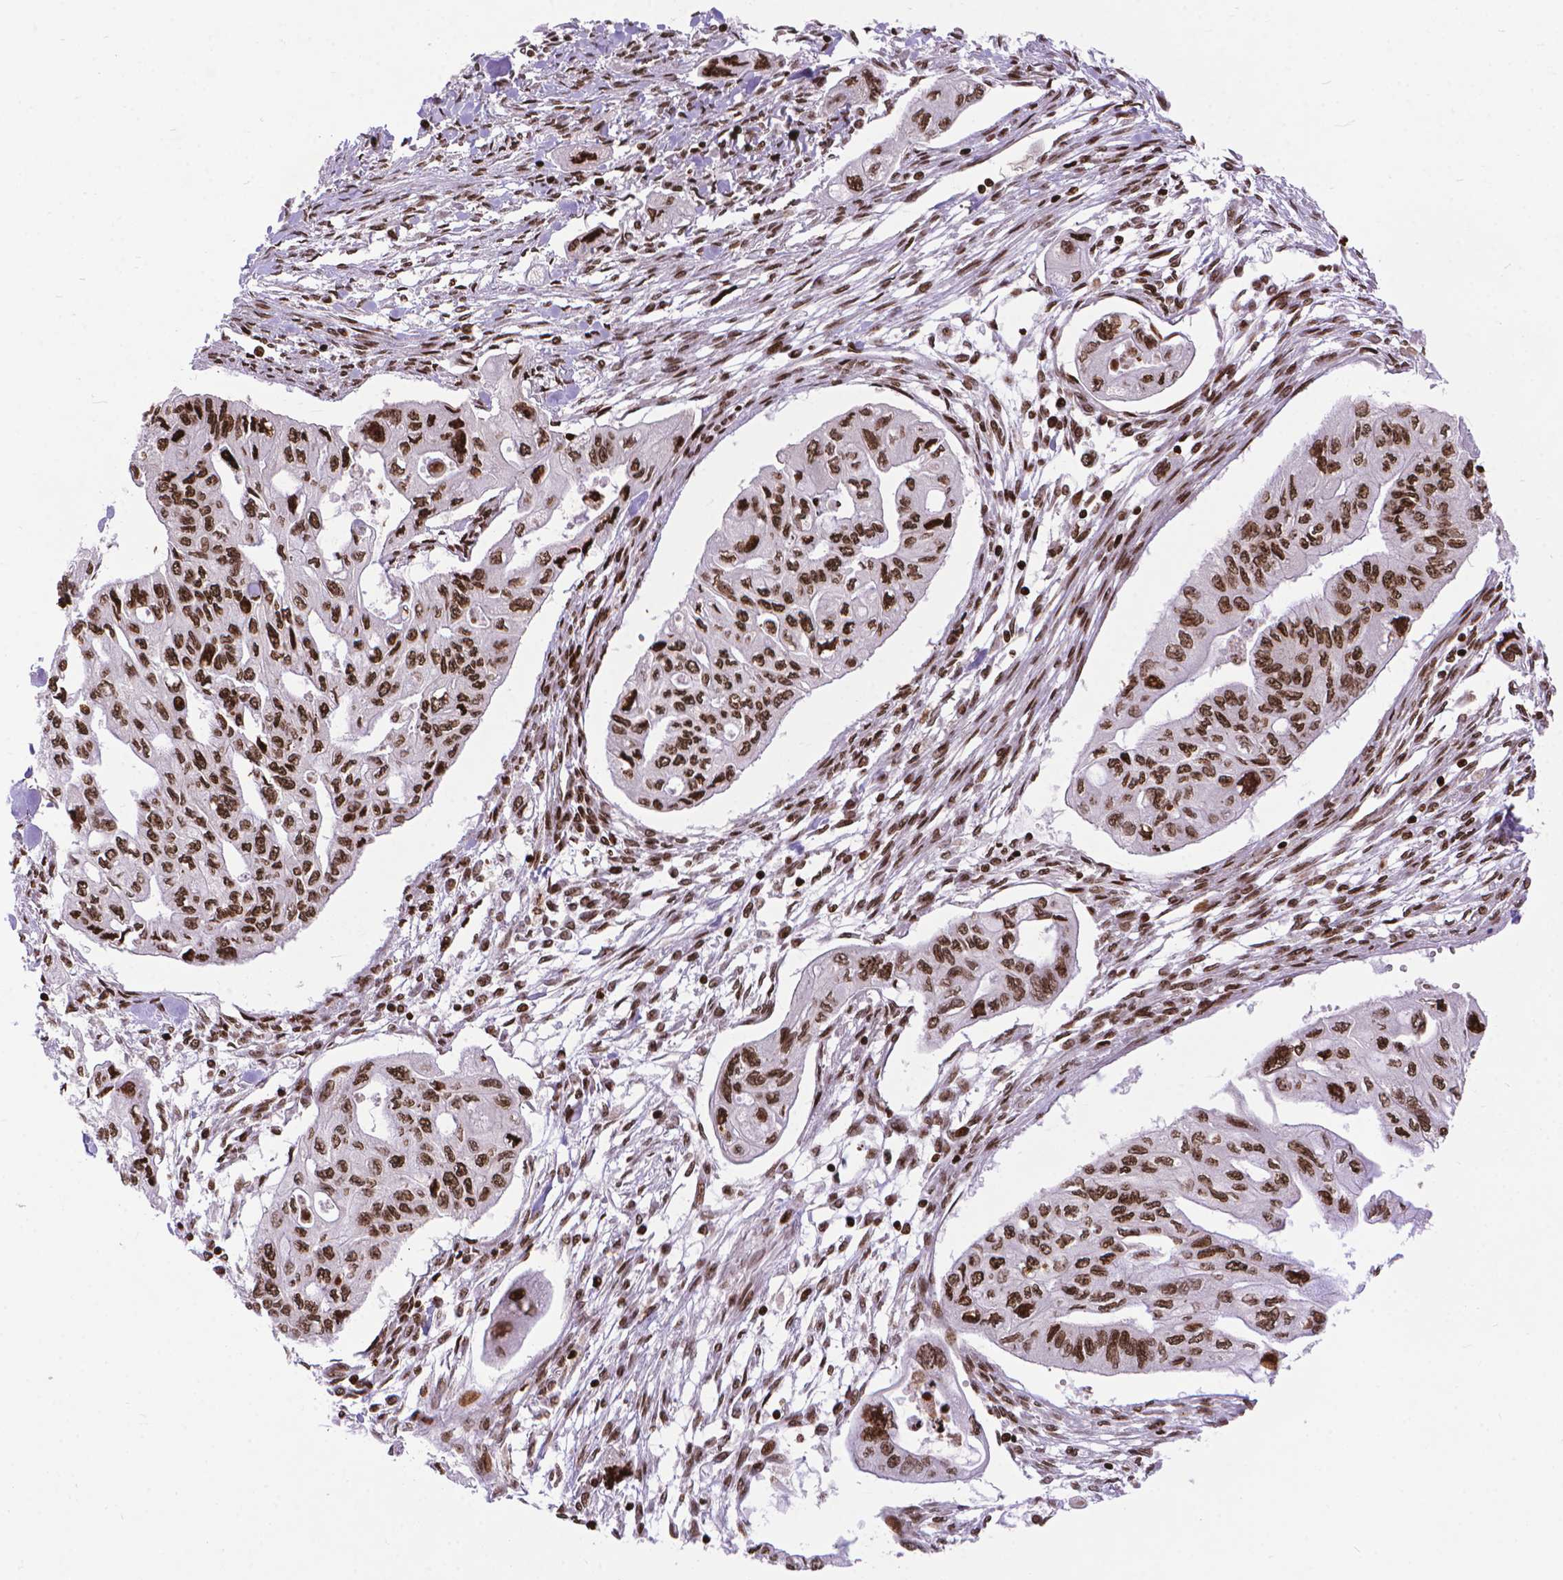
{"staining": {"intensity": "strong", "quantity": ">75%", "location": "nuclear"}, "tissue": "pancreatic cancer", "cell_type": "Tumor cells", "image_type": "cancer", "snomed": [{"axis": "morphology", "description": "Adenocarcinoma, NOS"}, {"axis": "topography", "description": "Pancreas"}], "caption": "DAB immunohistochemical staining of pancreatic adenocarcinoma shows strong nuclear protein staining in approximately >75% of tumor cells.", "gene": "AMER1", "patient": {"sex": "female", "age": 76}}